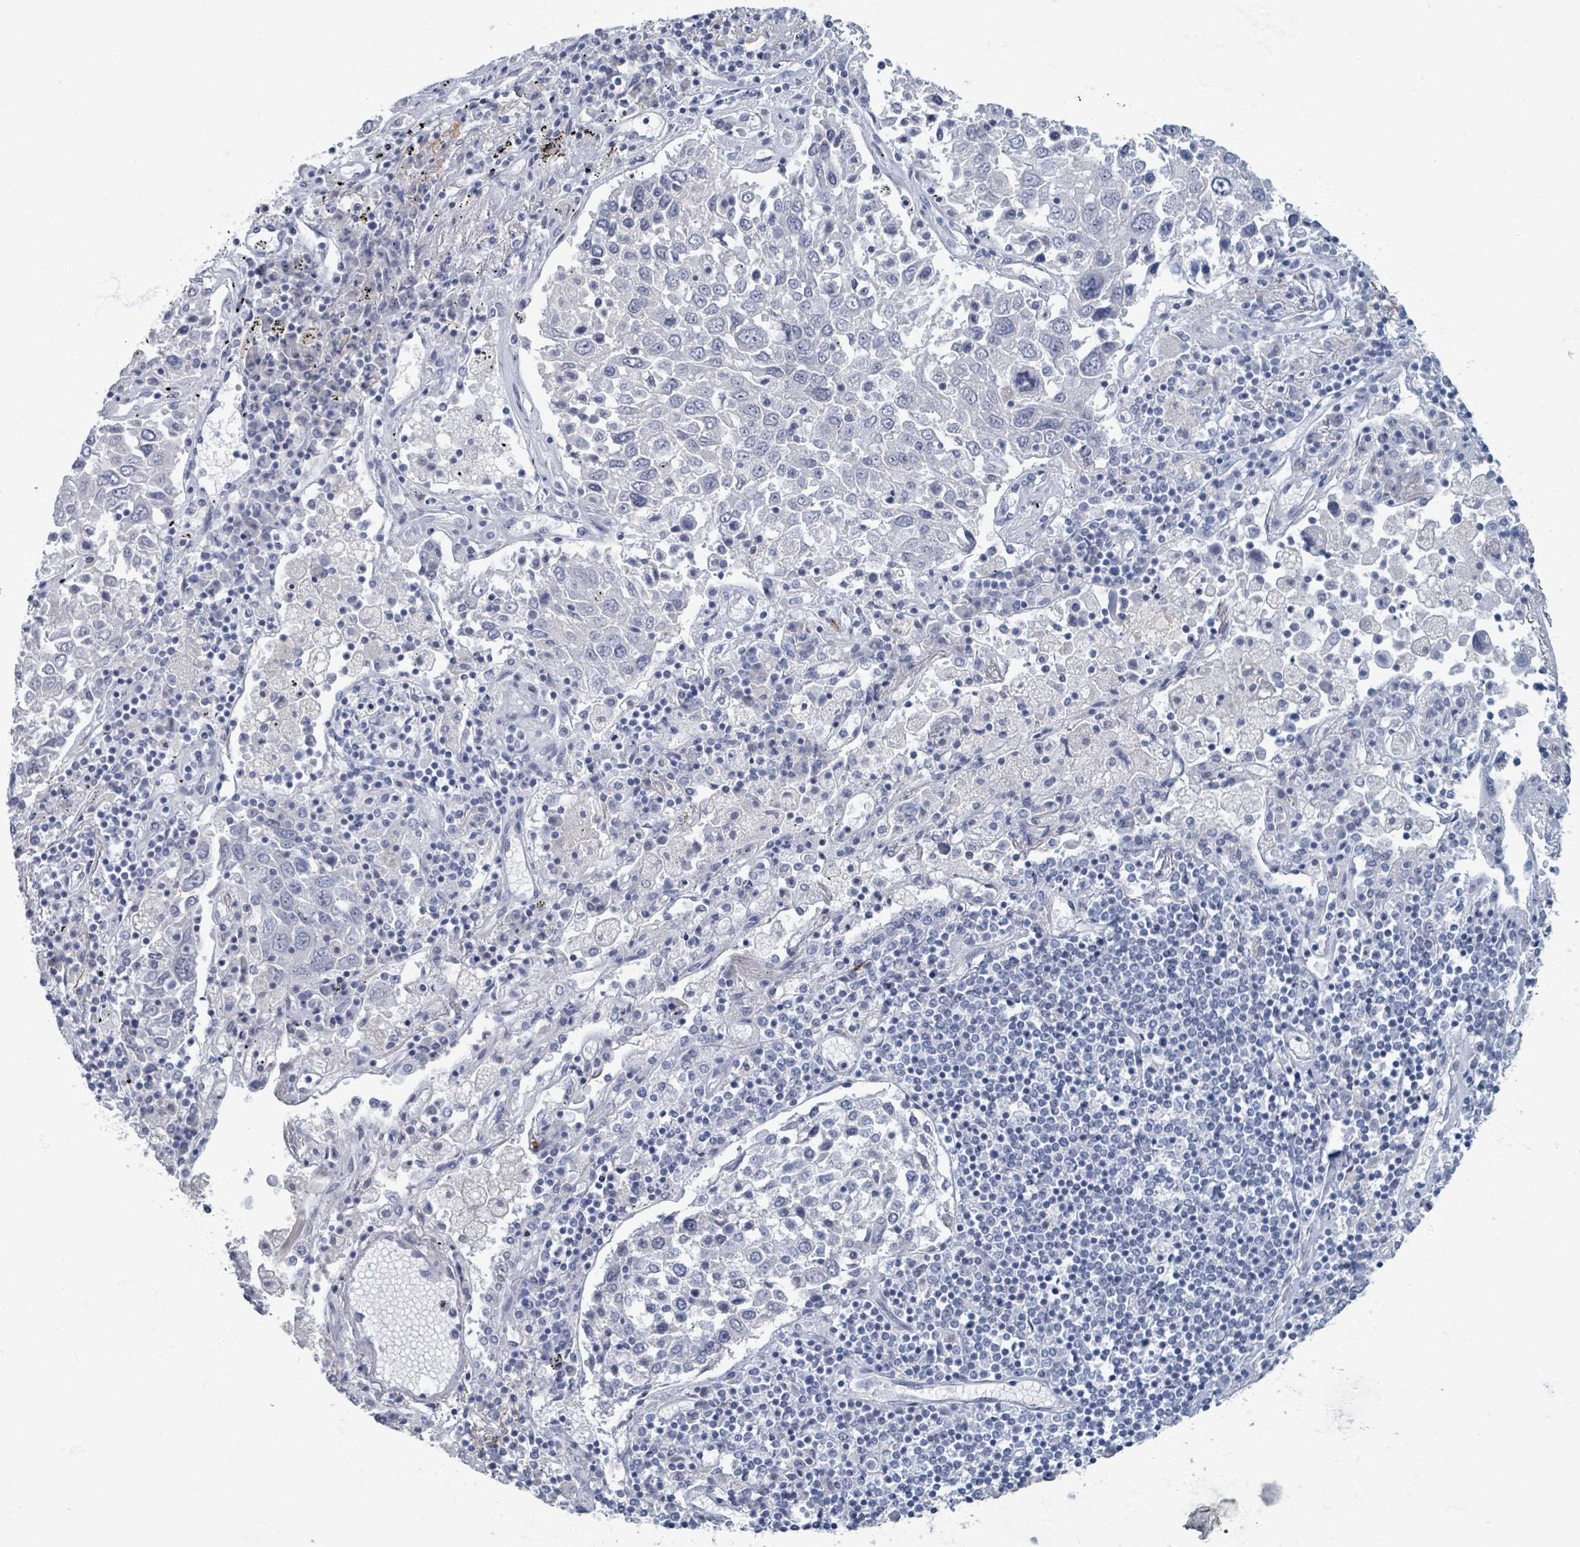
{"staining": {"intensity": "negative", "quantity": "none", "location": "none"}, "tissue": "lung cancer", "cell_type": "Tumor cells", "image_type": "cancer", "snomed": [{"axis": "morphology", "description": "Squamous cell carcinoma, NOS"}, {"axis": "topography", "description": "Lung"}], "caption": "This is an immunohistochemistry (IHC) micrograph of lung cancer. There is no staining in tumor cells.", "gene": "TAS2R1", "patient": {"sex": "male", "age": 65}}